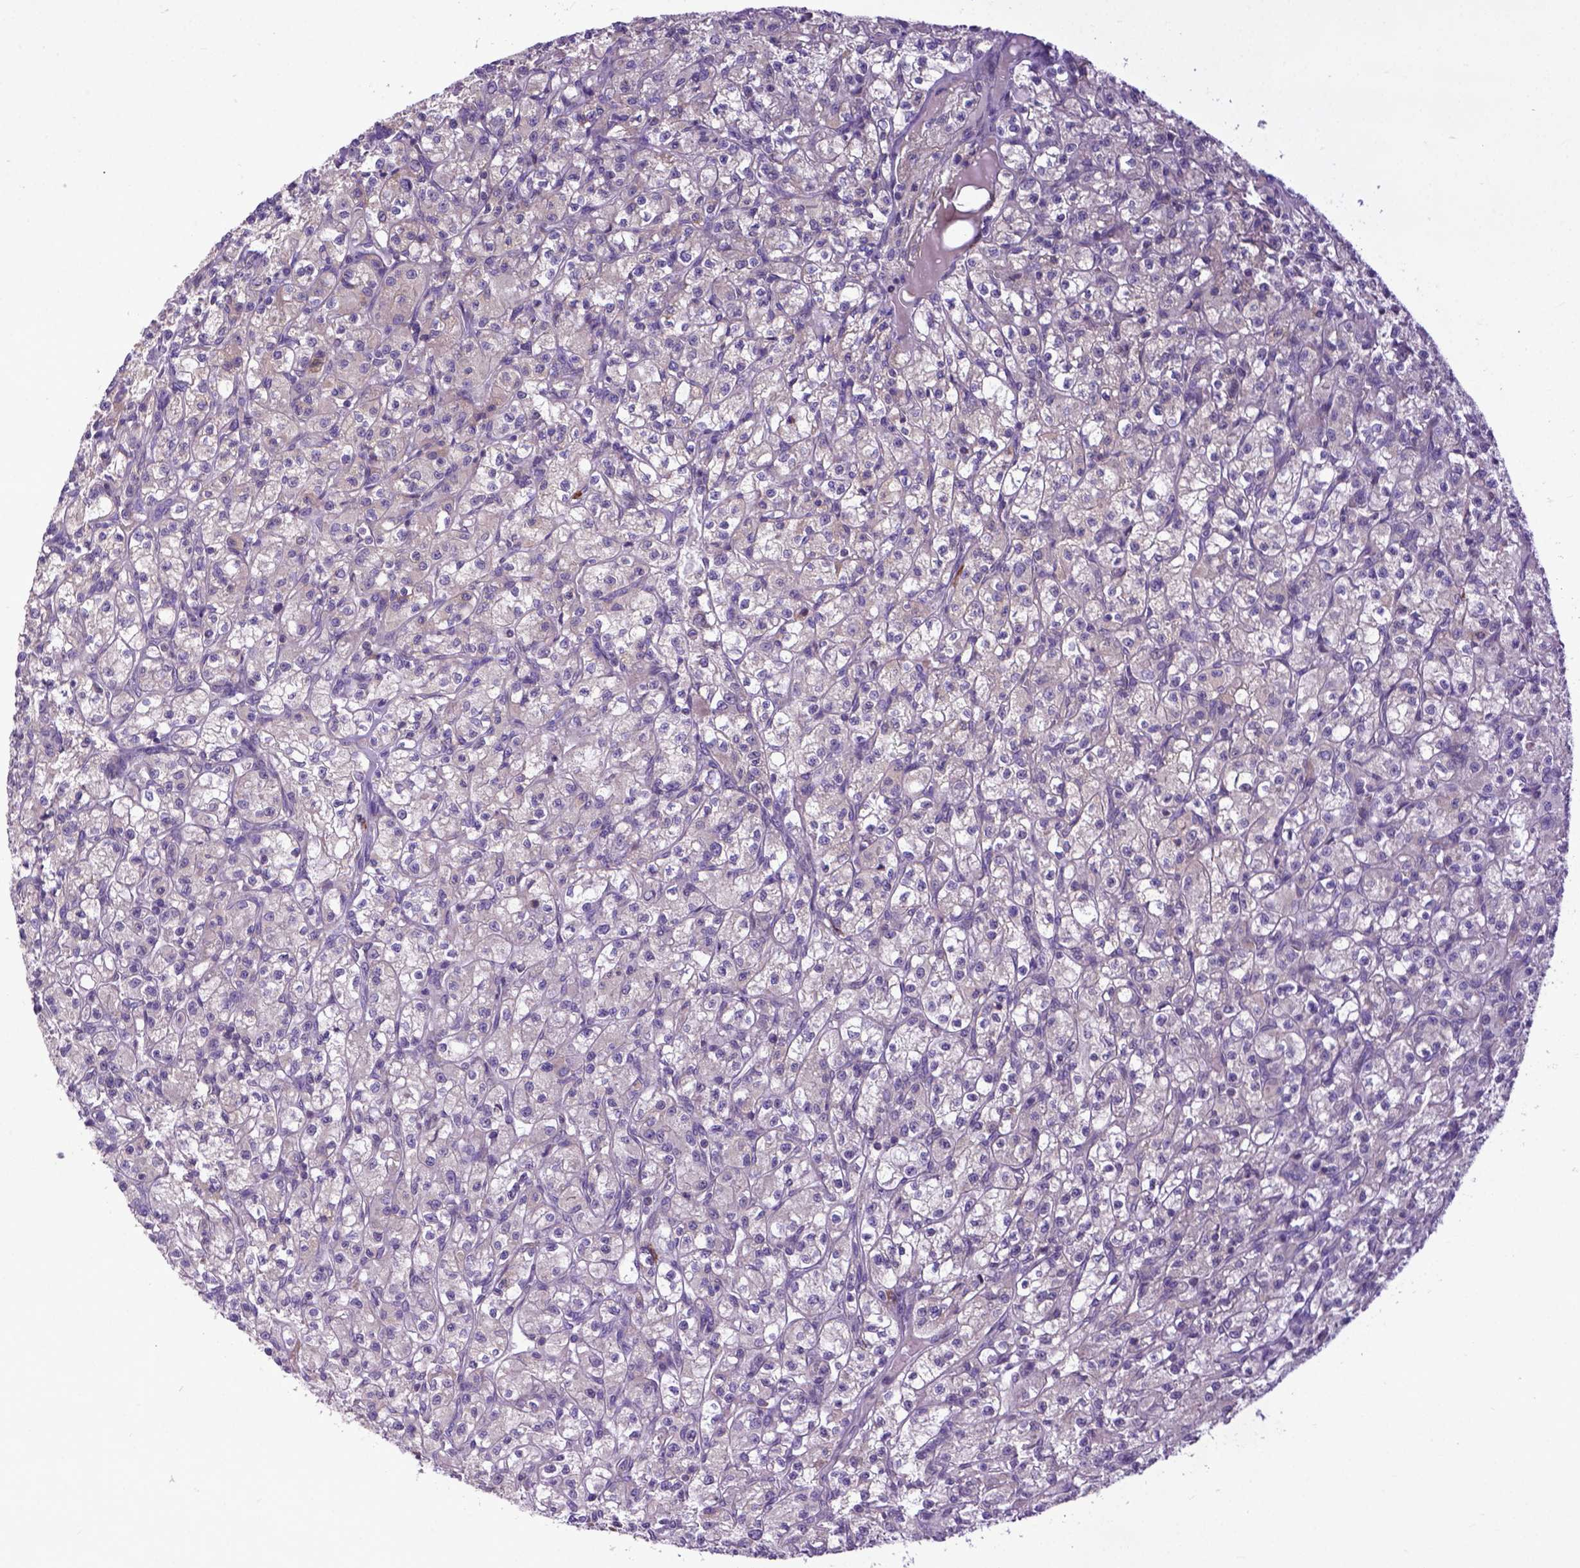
{"staining": {"intensity": "negative", "quantity": "none", "location": "none"}, "tissue": "renal cancer", "cell_type": "Tumor cells", "image_type": "cancer", "snomed": [{"axis": "morphology", "description": "Adenocarcinoma, NOS"}, {"axis": "topography", "description": "Kidney"}], "caption": "Protein analysis of renal adenocarcinoma exhibits no significant positivity in tumor cells.", "gene": "CPNE1", "patient": {"sex": "female", "age": 70}}